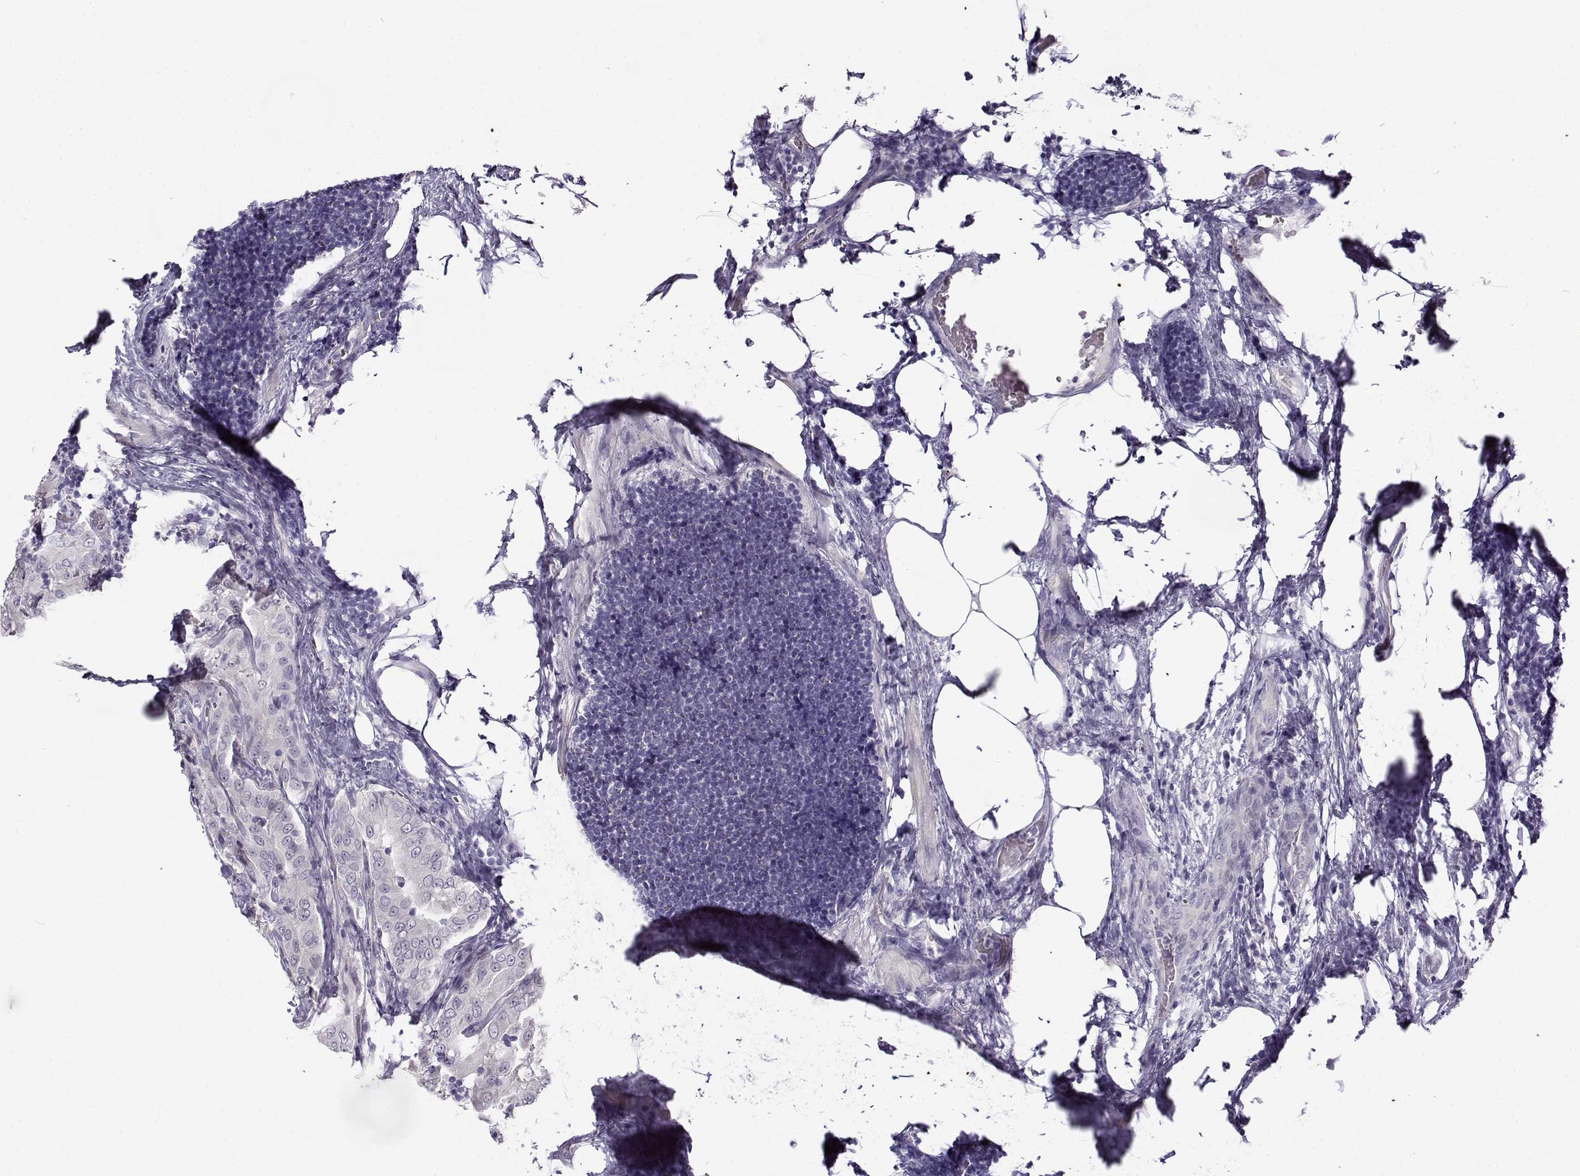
{"staining": {"intensity": "negative", "quantity": "none", "location": "none"}, "tissue": "thyroid cancer", "cell_type": "Tumor cells", "image_type": "cancer", "snomed": [{"axis": "morphology", "description": "Papillary adenocarcinoma, NOS"}, {"axis": "topography", "description": "Thyroid gland"}], "caption": "DAB (3,3'-diaminobenzidine) immunohistochemical staining of thyroid cancer (papillary adenocarcinoma) displays no significant staining in tumor cells. (DAB IHC visualized using brightfield microscopy, high magnification).", "gene": "TEX55", "patient": {"sex": "male", "age": 61}}